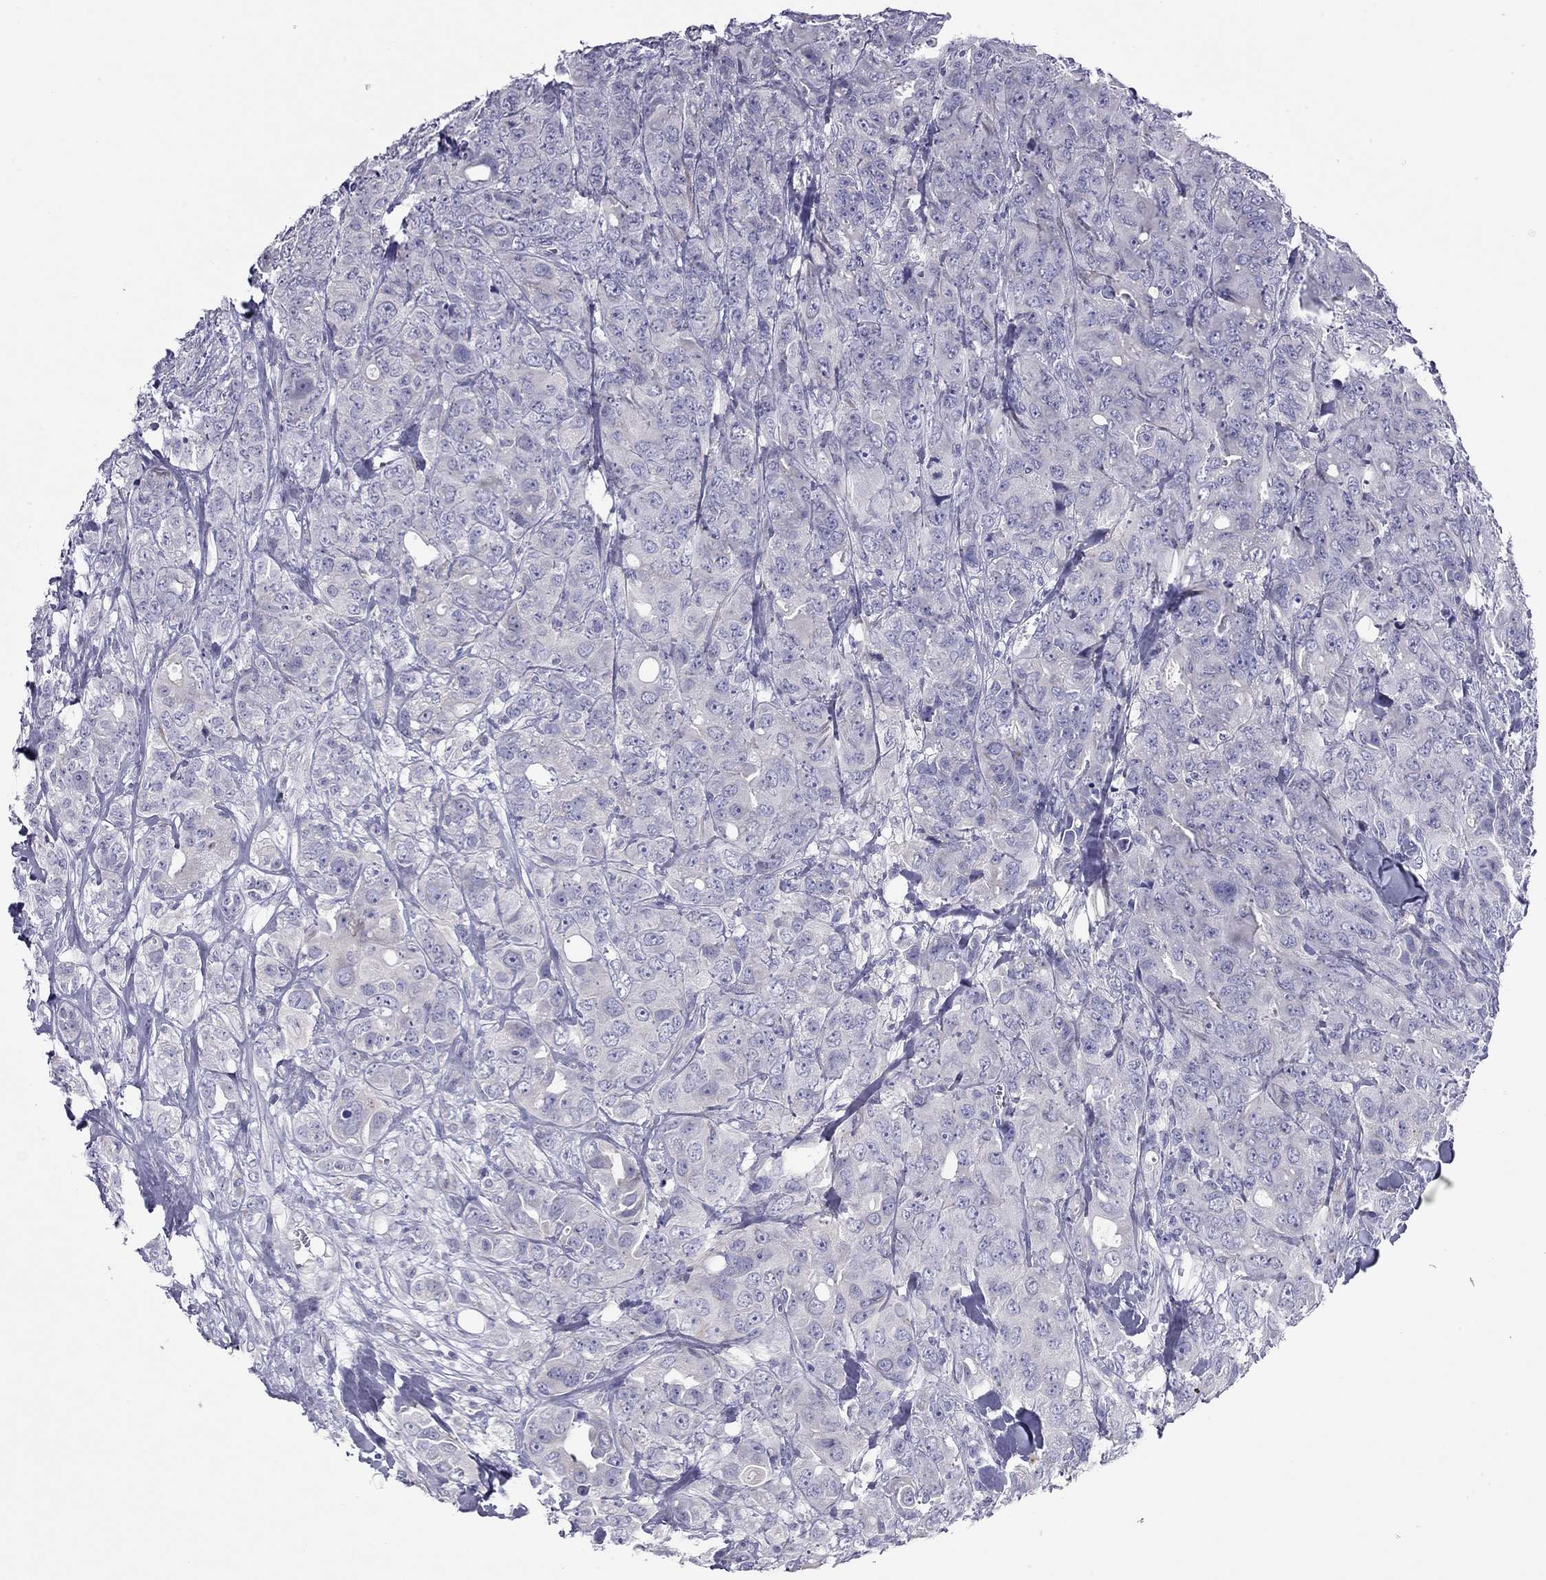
{"staining": {"intensity": "negative", "quantity": "none", "location": "none"}, "tissue": "breast cancer", "cell_type": "Tumor cells", "image_type": "cancer", "snomed": [{"axis": "morphology", "description": "Duct carcinoma"}, {"axis": "topography", "description": "Breast"}], "caption": "A photomicrograph of human breast intraductal carcinoma is negative for staining in tumor cells.", "gene": "CPNE4", "patient": {"sex": "female", "age": 43}}